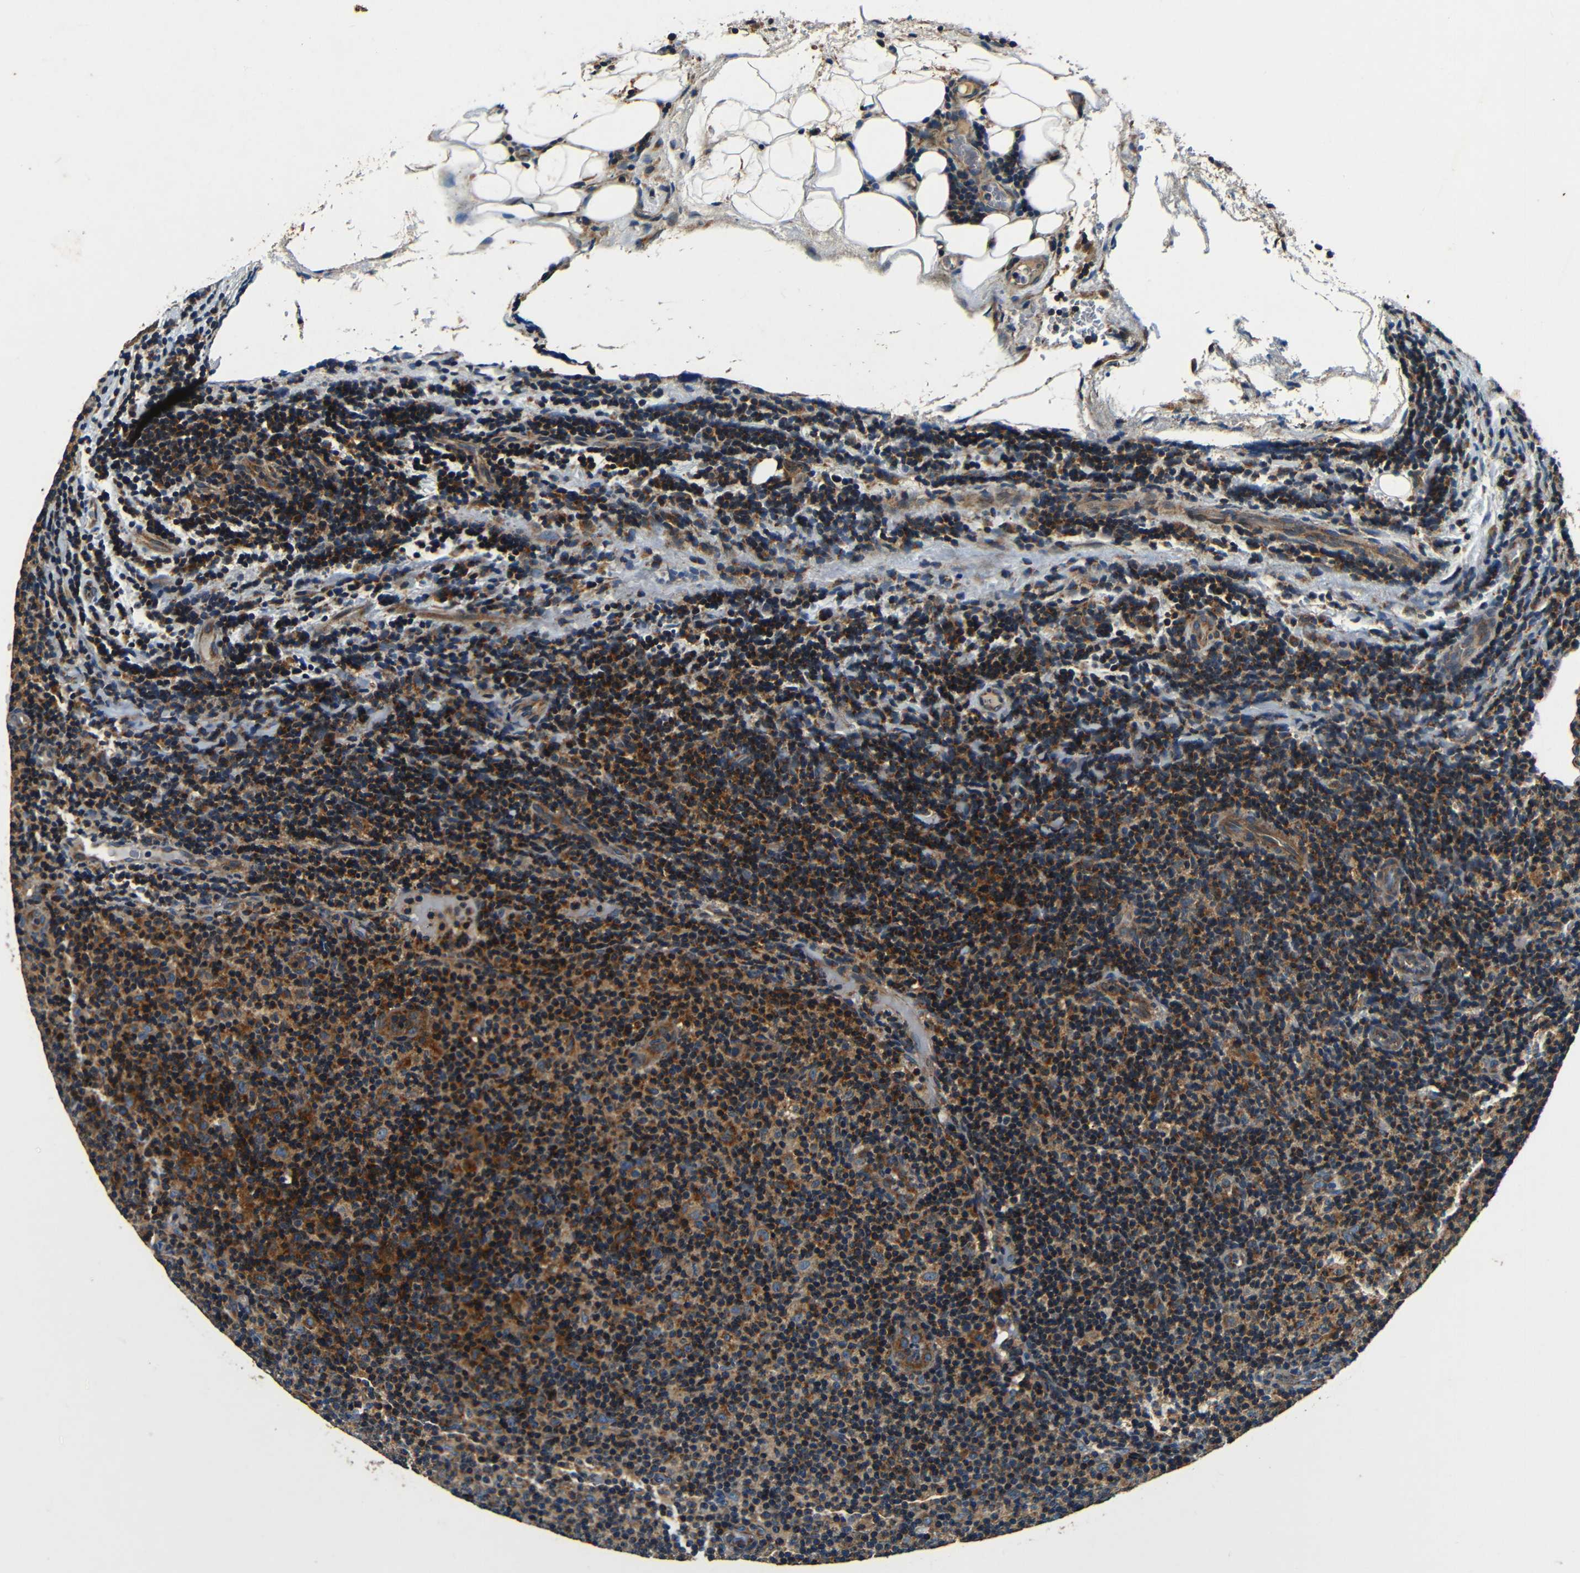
{"staining": {"intensity": "moderate", "quantity": ">75%", "location": "cytoplasmic/membranous"}, "tissue": "lymphoma", "cell_type": "Tumor cells", "image_type": "cancer", "snomed": [{"axis": "morphology", "description": "Malignant lymphoma, non-Hodgkin's type, Low grade"}, {"axis": "topography", "description": "Lymph node"}], "caption": "A photomicrograph showing moderate cytoplasmic/membranous positivity in approximately >75% of tumor cells in low-grade malignant lymphoma, non-Hodgkin's type, as visualized by brown immunohistochemical staining.", "gene": "MTX1", "patient": {"sex": "male", "age": 83}}